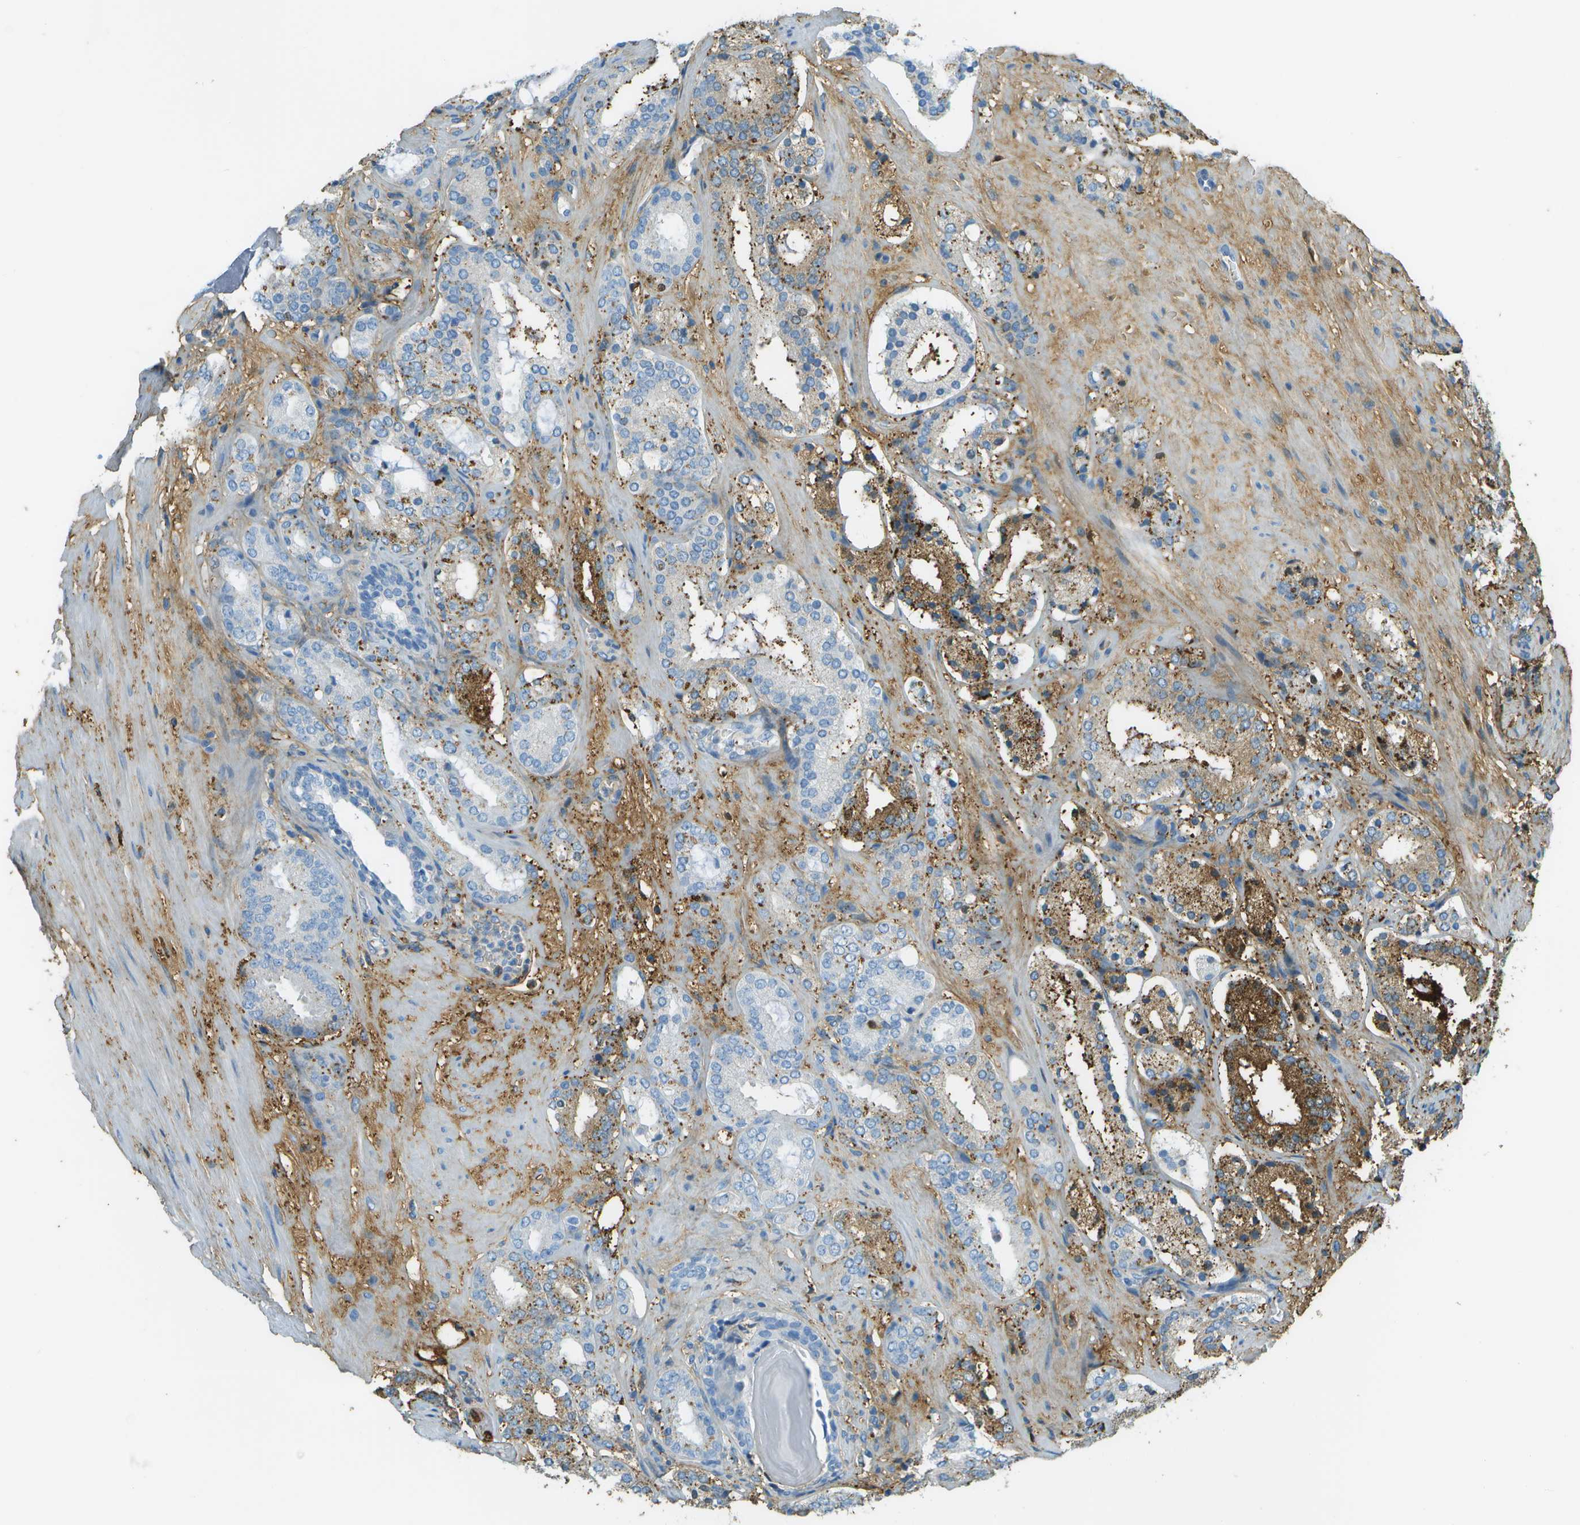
{"staining": {"intensity": "moderate", "quantity": "<25%", "location": "cytoplasmic/membranous"}, "tissue": "prostate cancer", "cell_type": "Tumor cells", "image_type": "cancer", "snomed": [{"axis": "morphology", "description": "Adenocarcinoma, Low grade"}, {"axis": "topography", "description": "Prostate"}], "caption": "Immunohistochemical staining of prostate cancer (low-grade adenocarcinoma) exhibits moderate cytoplasmic/membranous protein expression in approximately <25% of tumor cells. The staining is performed using DAB (3,3'-diaminobenzidine) brown chromogen to label protein expression. The nuclei are counter-stained blue using hematoxylin.", "gene": "DCN", "patient": {"sex": "male", "age": 69}}